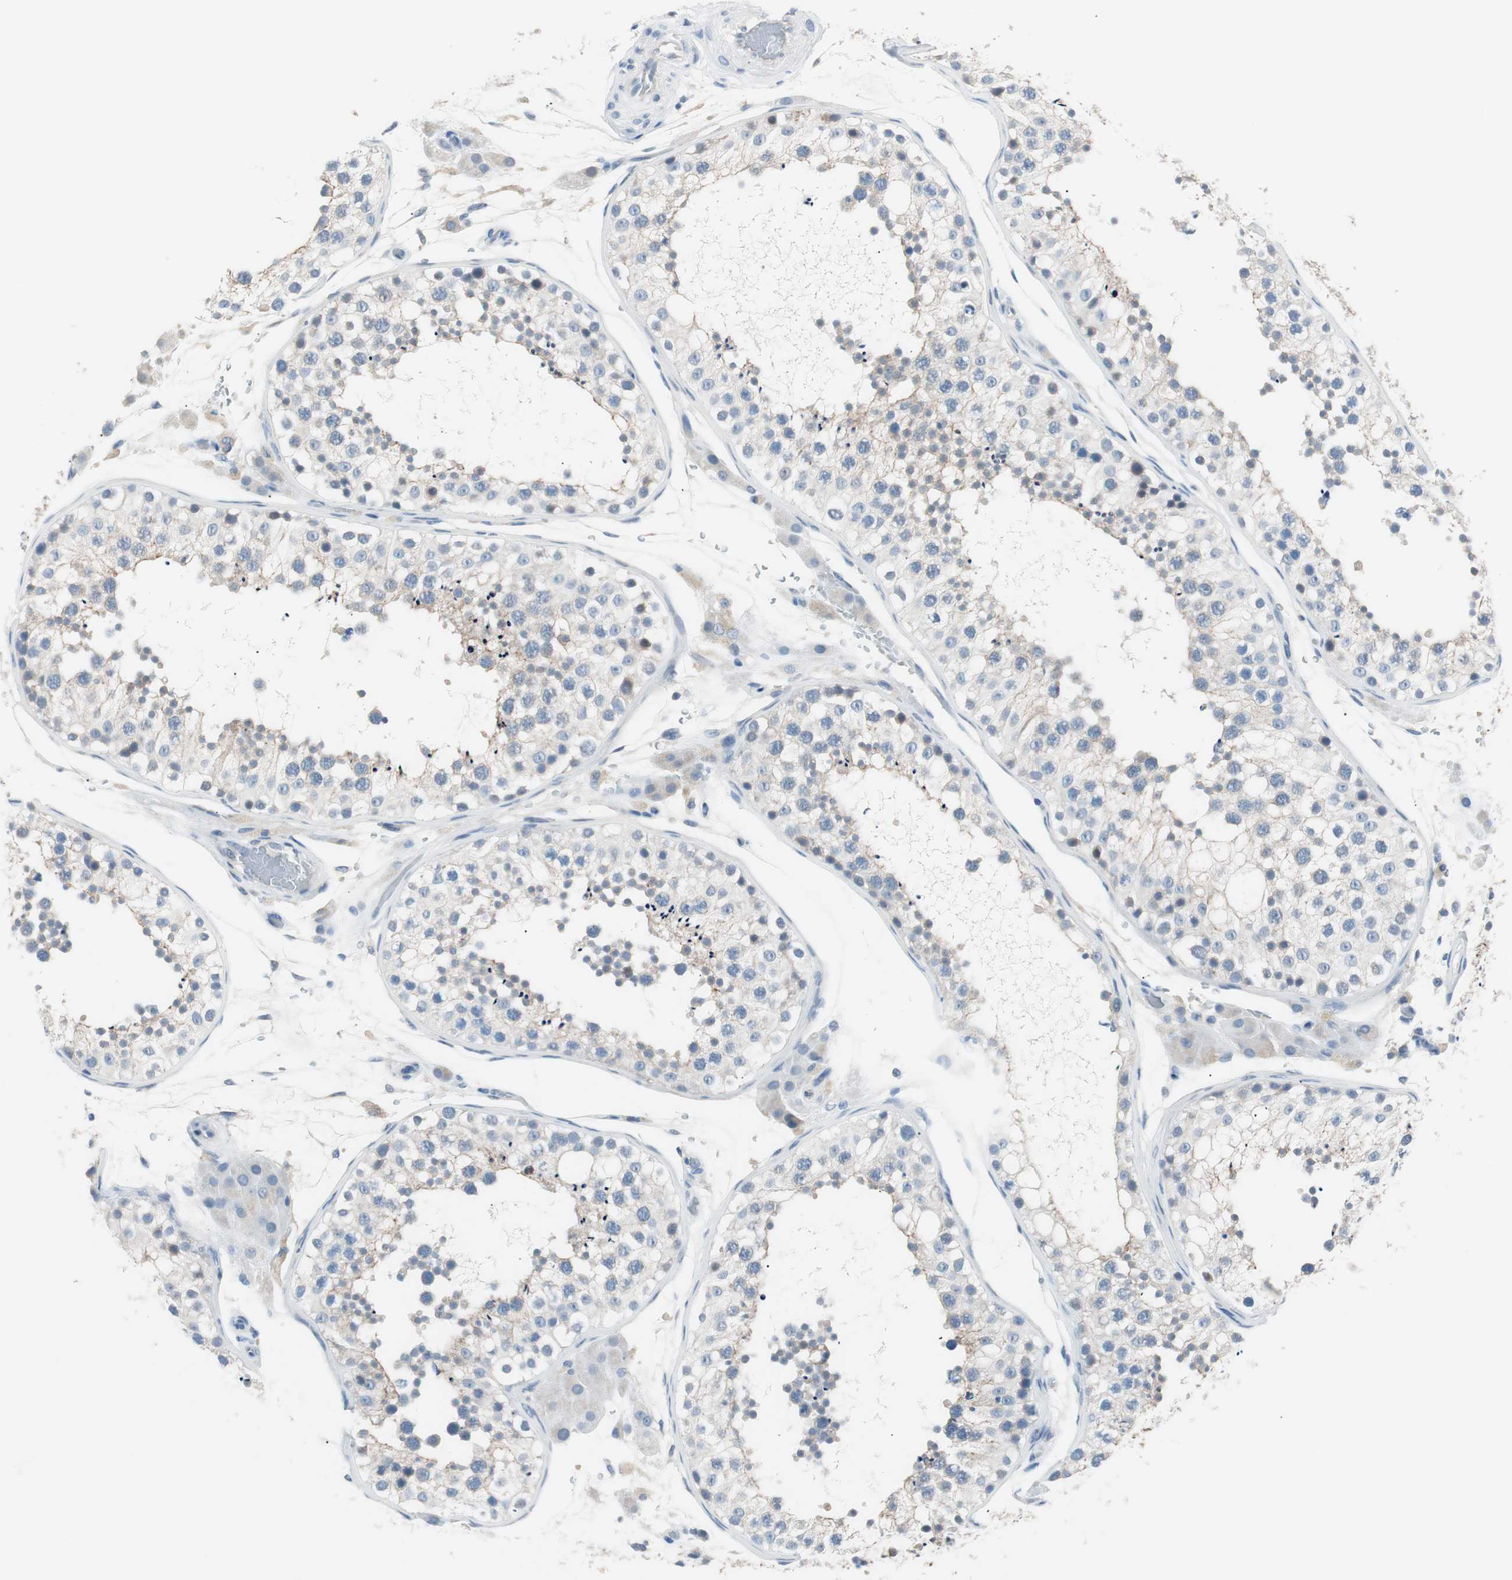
{"staining": {"intensity": "weak", "quantity": "25%-75%", "location": "cytoplasmic/membranous"}, "tissue": "testis", "cell_type": "Cells in seminiferous ducts", "image_type": "normal", "snomed": [{"axis": "morphology", "description": "Normal tissue, NOS"}, {"axis": "topography", "description": "Testis"}], "caption": "Weak cytoplasmic/membranous staining is seen in about 25%-75% of cells in seminiferous ducts in normal testis.", "gene": "VIL1", "patient": {"sex": "male", "age": 26}}